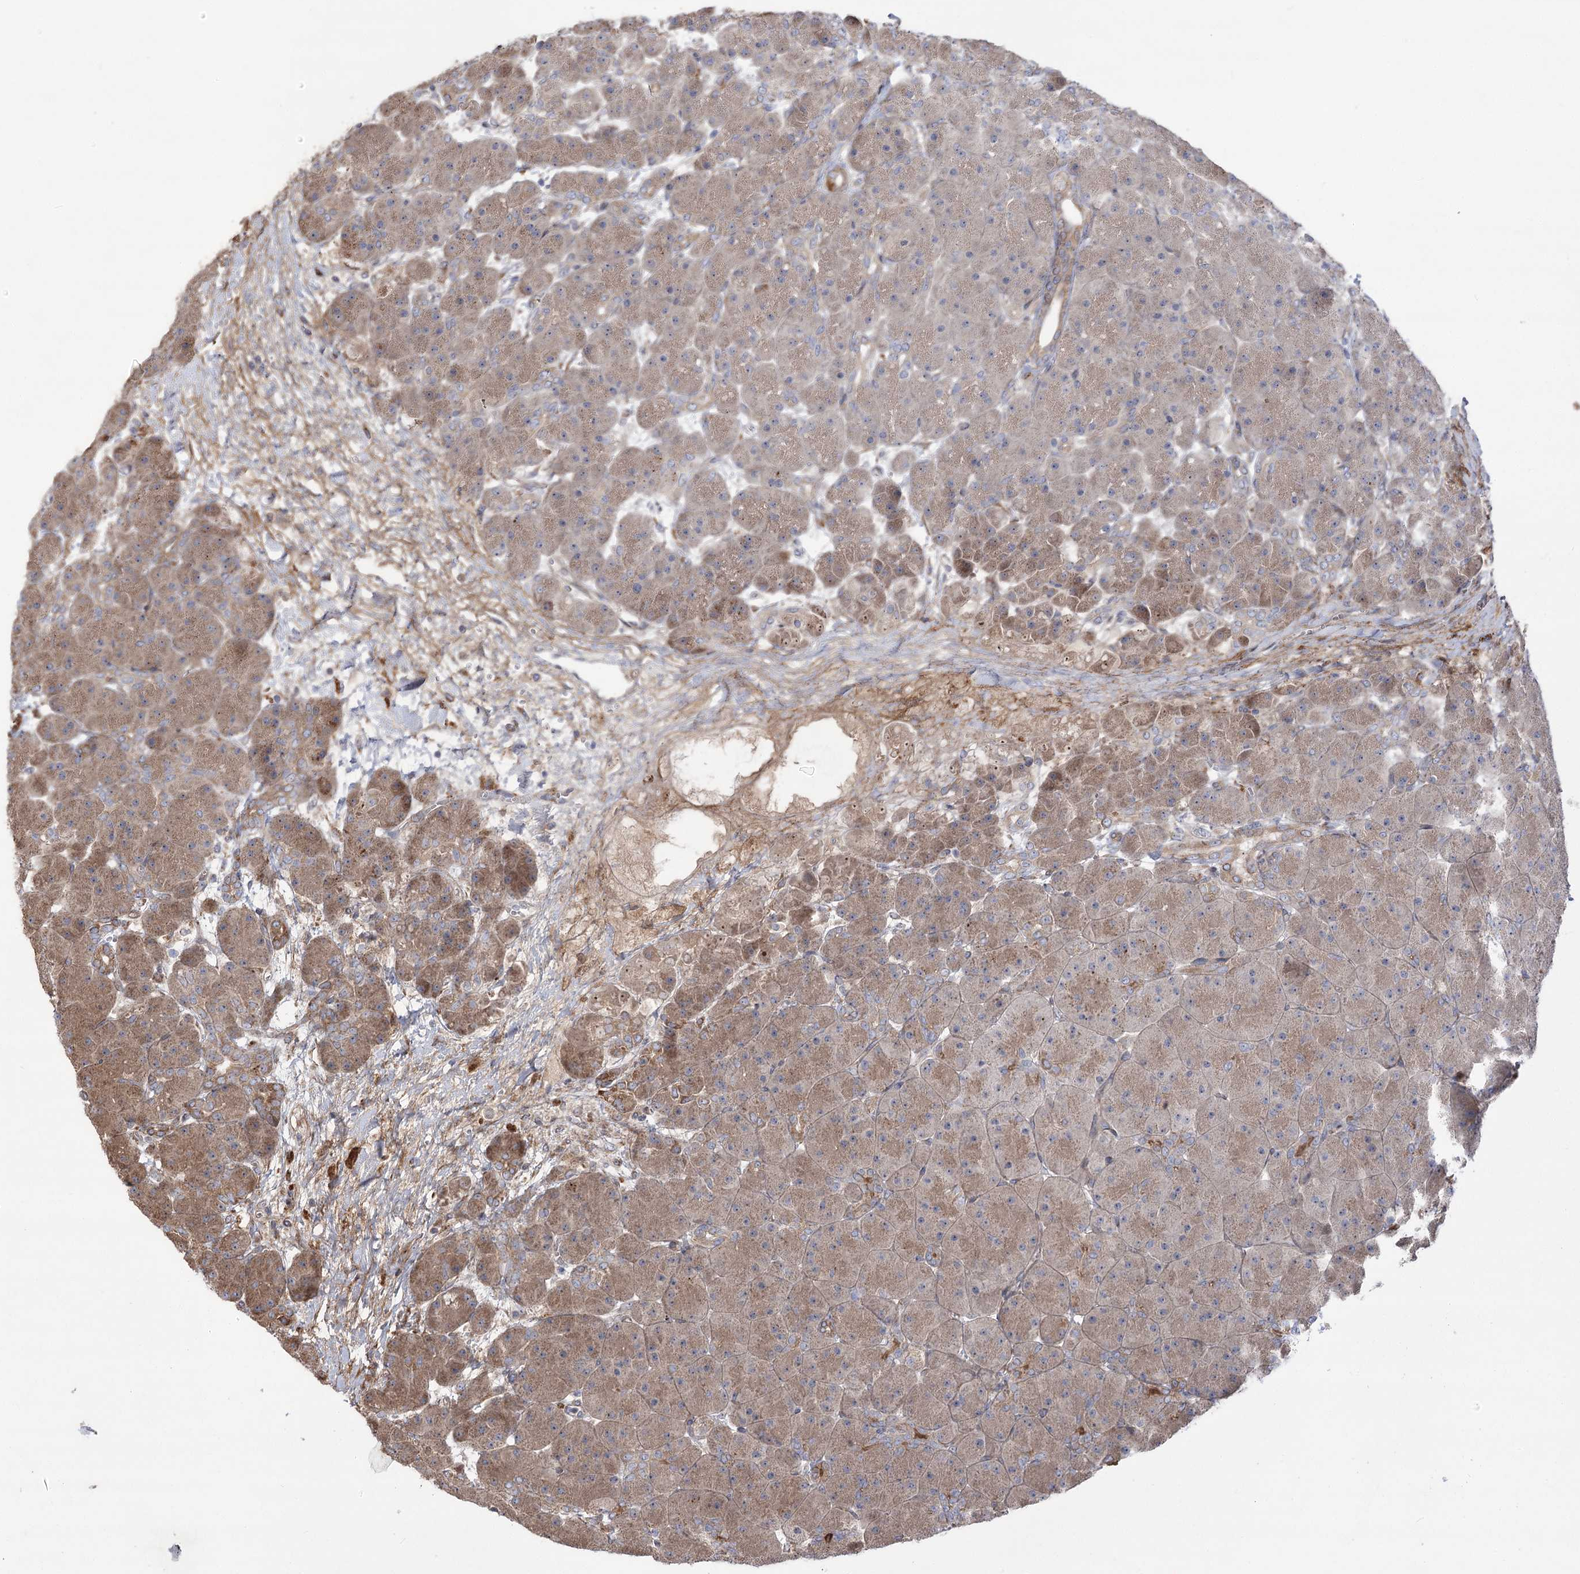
{"staining": {"intensity": "moderate", "quantity": ">75%", "location": "cytoplasmic/membranous"}, "tissue": "pancreas", "cell_type": "Exocrine glandular cells", "image_type": "normal", "snomed": [{"axis": "morphology", "description": "Normal tissue, NOS"}, {"axis": "topography", "description": "Pancreas"}], "caption": "This is a micrograph of immunohistochemistry staining of normal pancreas, which shows moderate expression in the cytoplasmic/membranous of exocrine glandular cells.", "gene": "RNF24", "patient": {"sex": "male", "age": 66}}